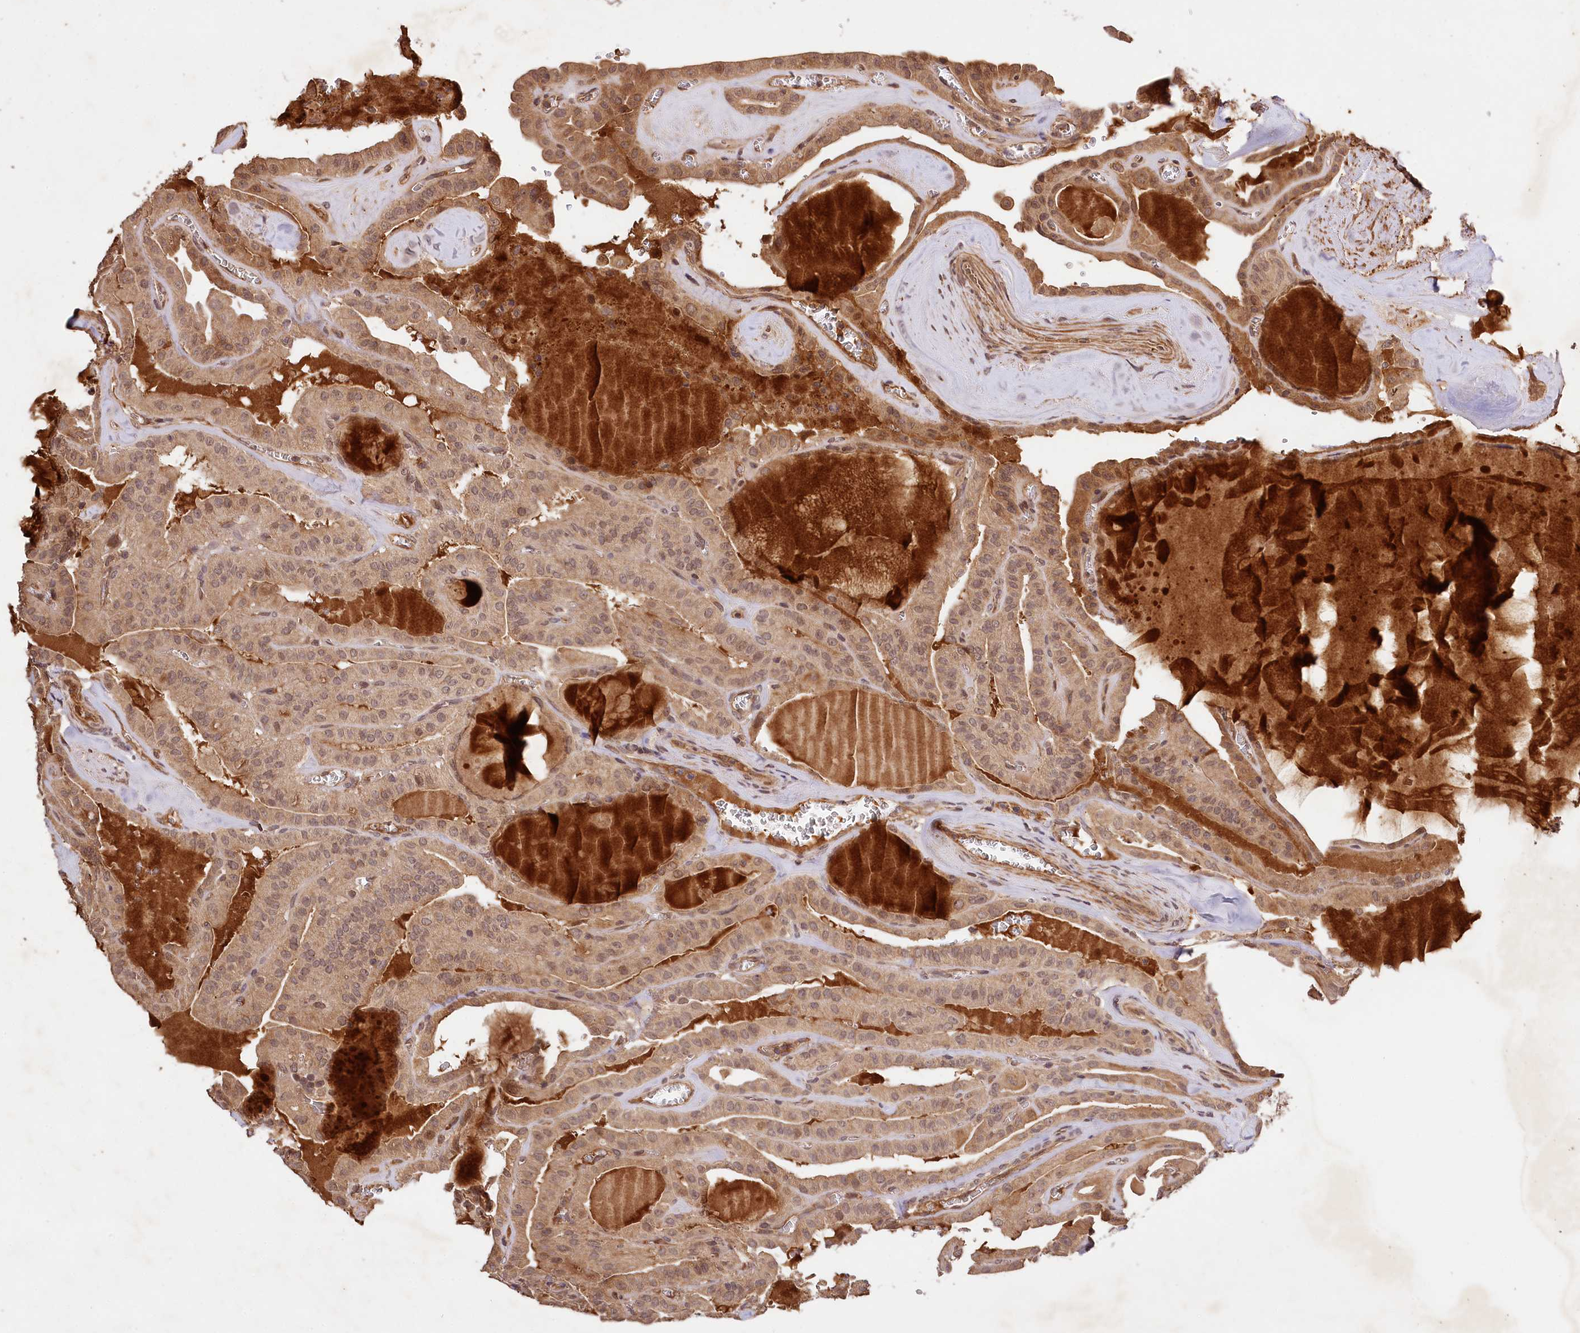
{"staining": {"intensity": "weak", "quantity": ">75%", "location": "cytoplasmic/membranous"}, "tissue": "thyroid cancer", "cell_type": "Tumor cells", "image_type": "cancer", "snomed": [{"axis": "morphology", "description": "Papillary adenocarcinoma, NOS"}, {"axis": "topography", "description": "Thyroid gland"}], "caption": "A brown stain highlights weak cytoplasmic/membranous staining of a protein in thyroid cancer (papillary adenocarcinoma) tumor cells.", "gene": "MCF2L2", "patient": {"sex": "male", "age": 52}}